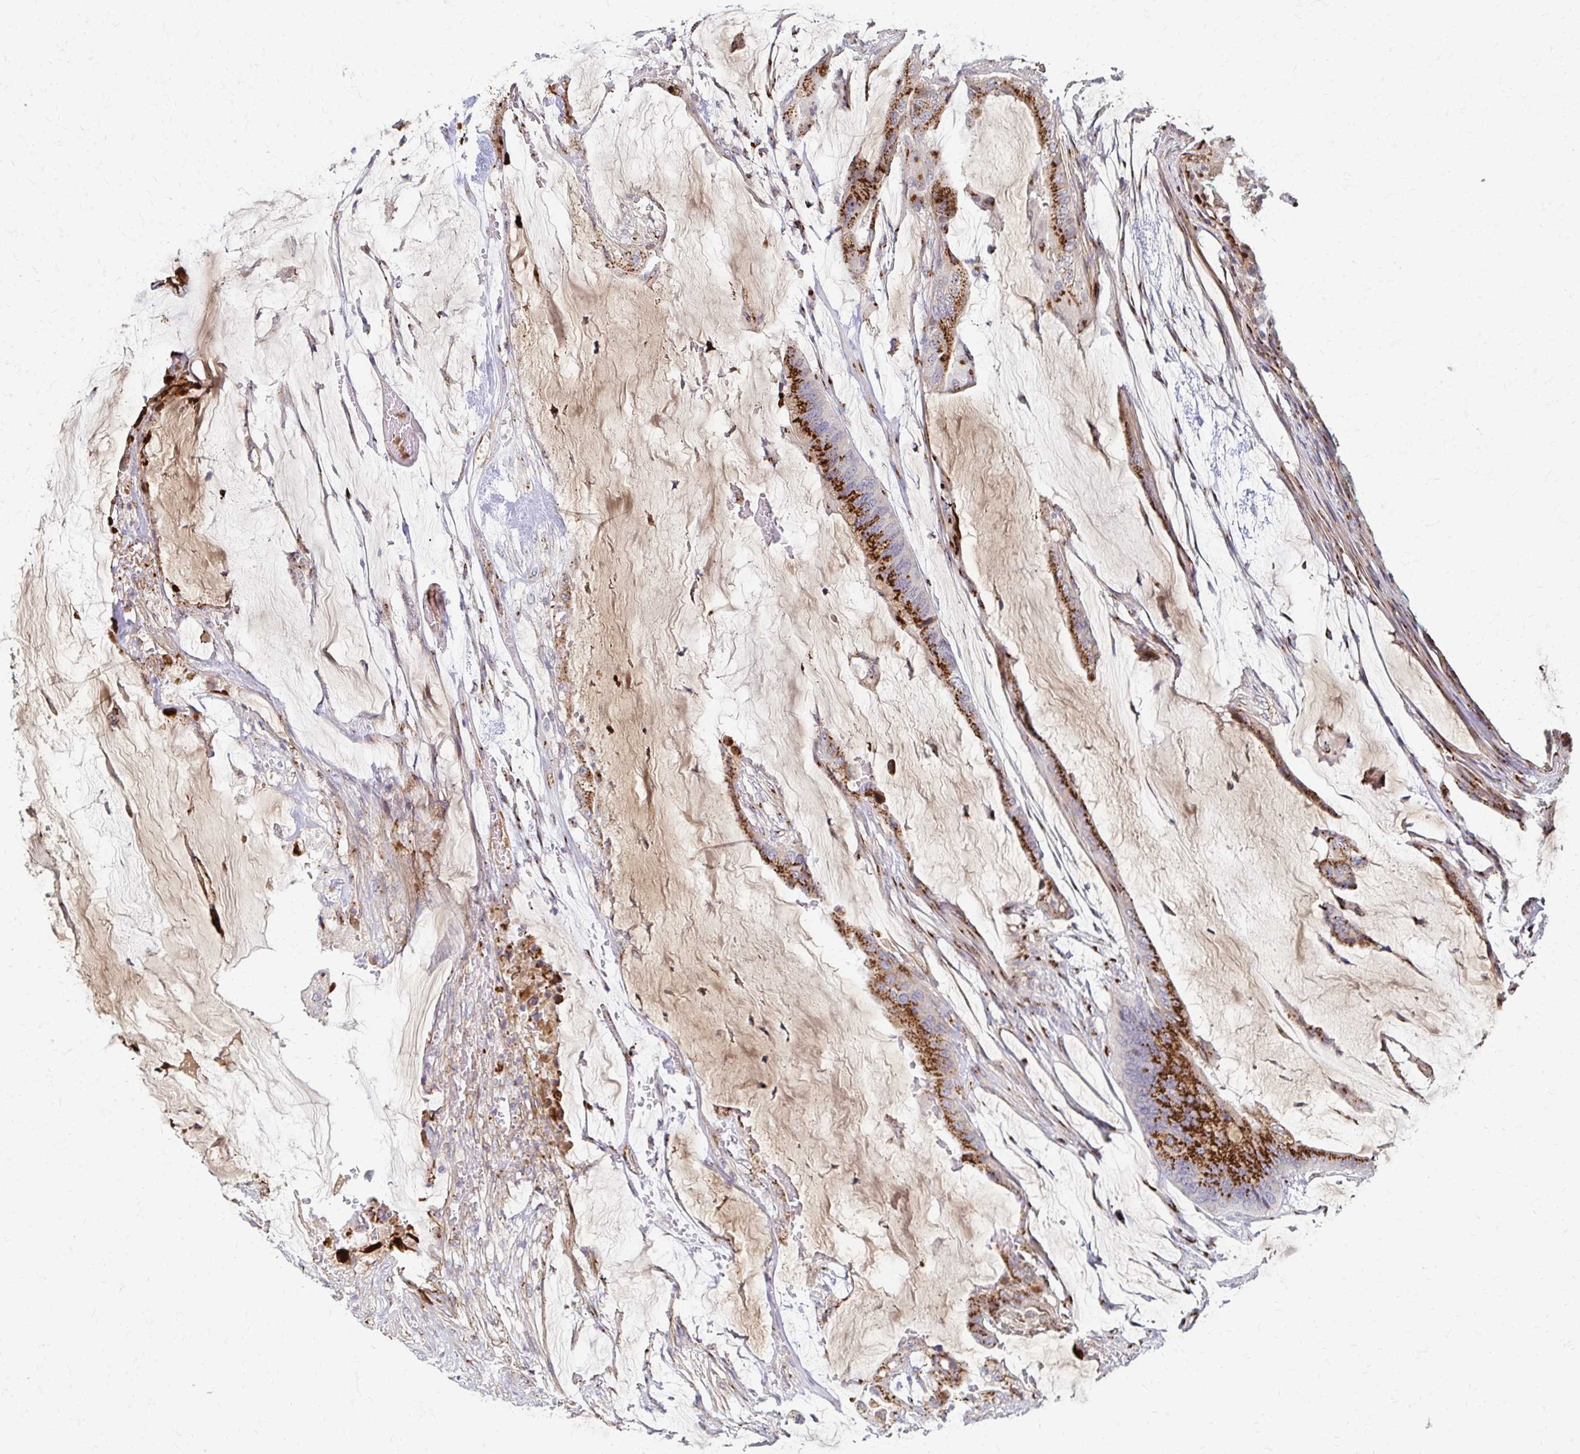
{"staining": {"intensity": "strong", "quantity": ">75%", "location": "cytoplasmic/membranous"}, "tissue": "colorectal cancer", "cell_type": "Tumor cells", "image_type": "cancer", "snomed": [{"axis": "morphology", "description": "Adenocarcinoma, NOS"}, {"axis": "topography", "description": "Rectum"}], "caption": "Immunohistochemical staining of human colorectal cancer reveals high levels of strong cytoplasmic/membranous expression in about >75% of tumor cells.", "gene": "TM9SF1", "patient": {"sex": "female", "age": 59}}